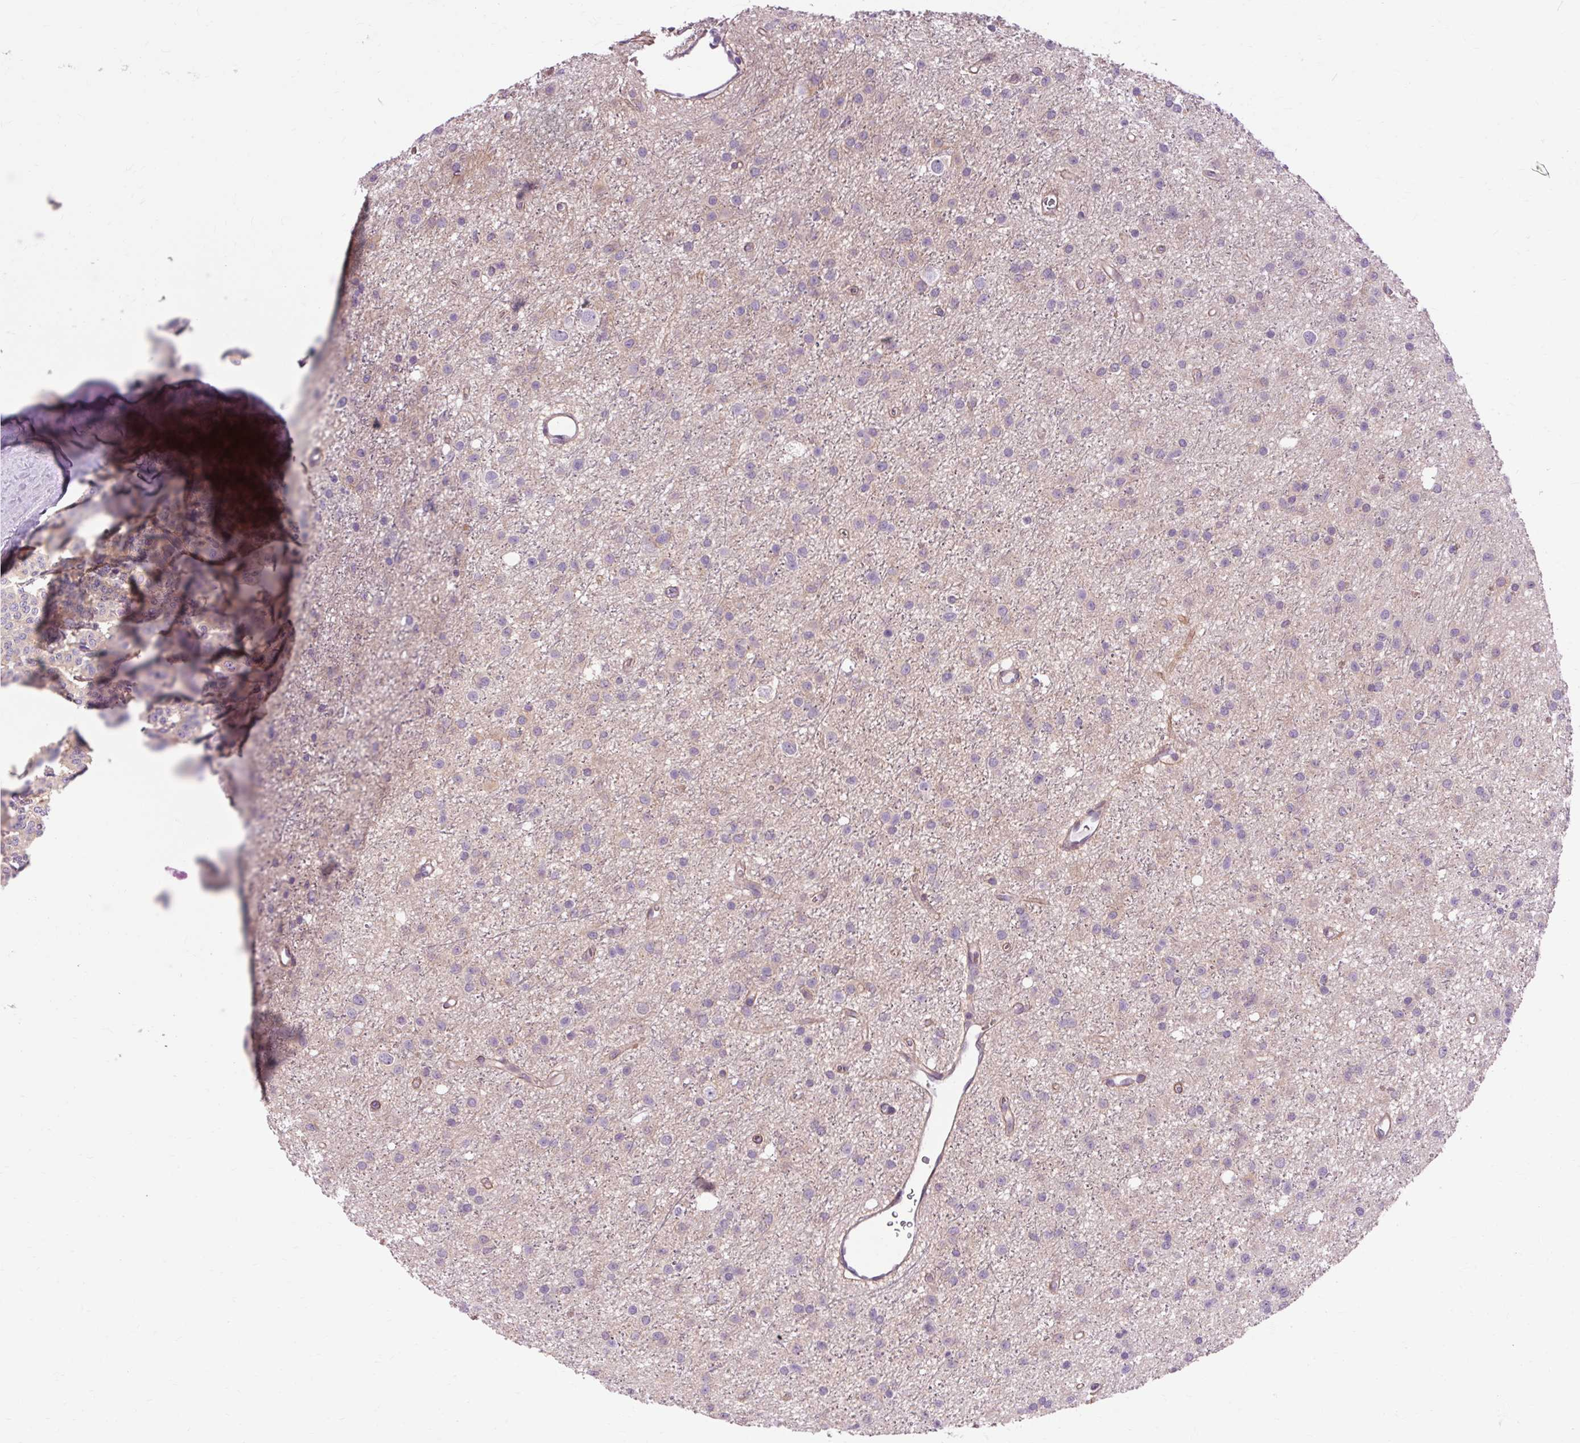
{"staining": {"intensity": "negative", "quantity": "none", "location": "none"}, "tissue": "glioma", "cell_type": "Tumor cells", "image_type": "cancer", "snomed": [{"axis": "morphology", "description": "Glioma, malignant, Low grade"}, {"axis": "topography", "description": "Brain"}], "caption": "Malignant glioma (low-grade) was stained to show a protein in brown. There is no significant staining in tumor cells.", "gene": "TM6SF1", "patient": {"sex": "male", "age": 27}}